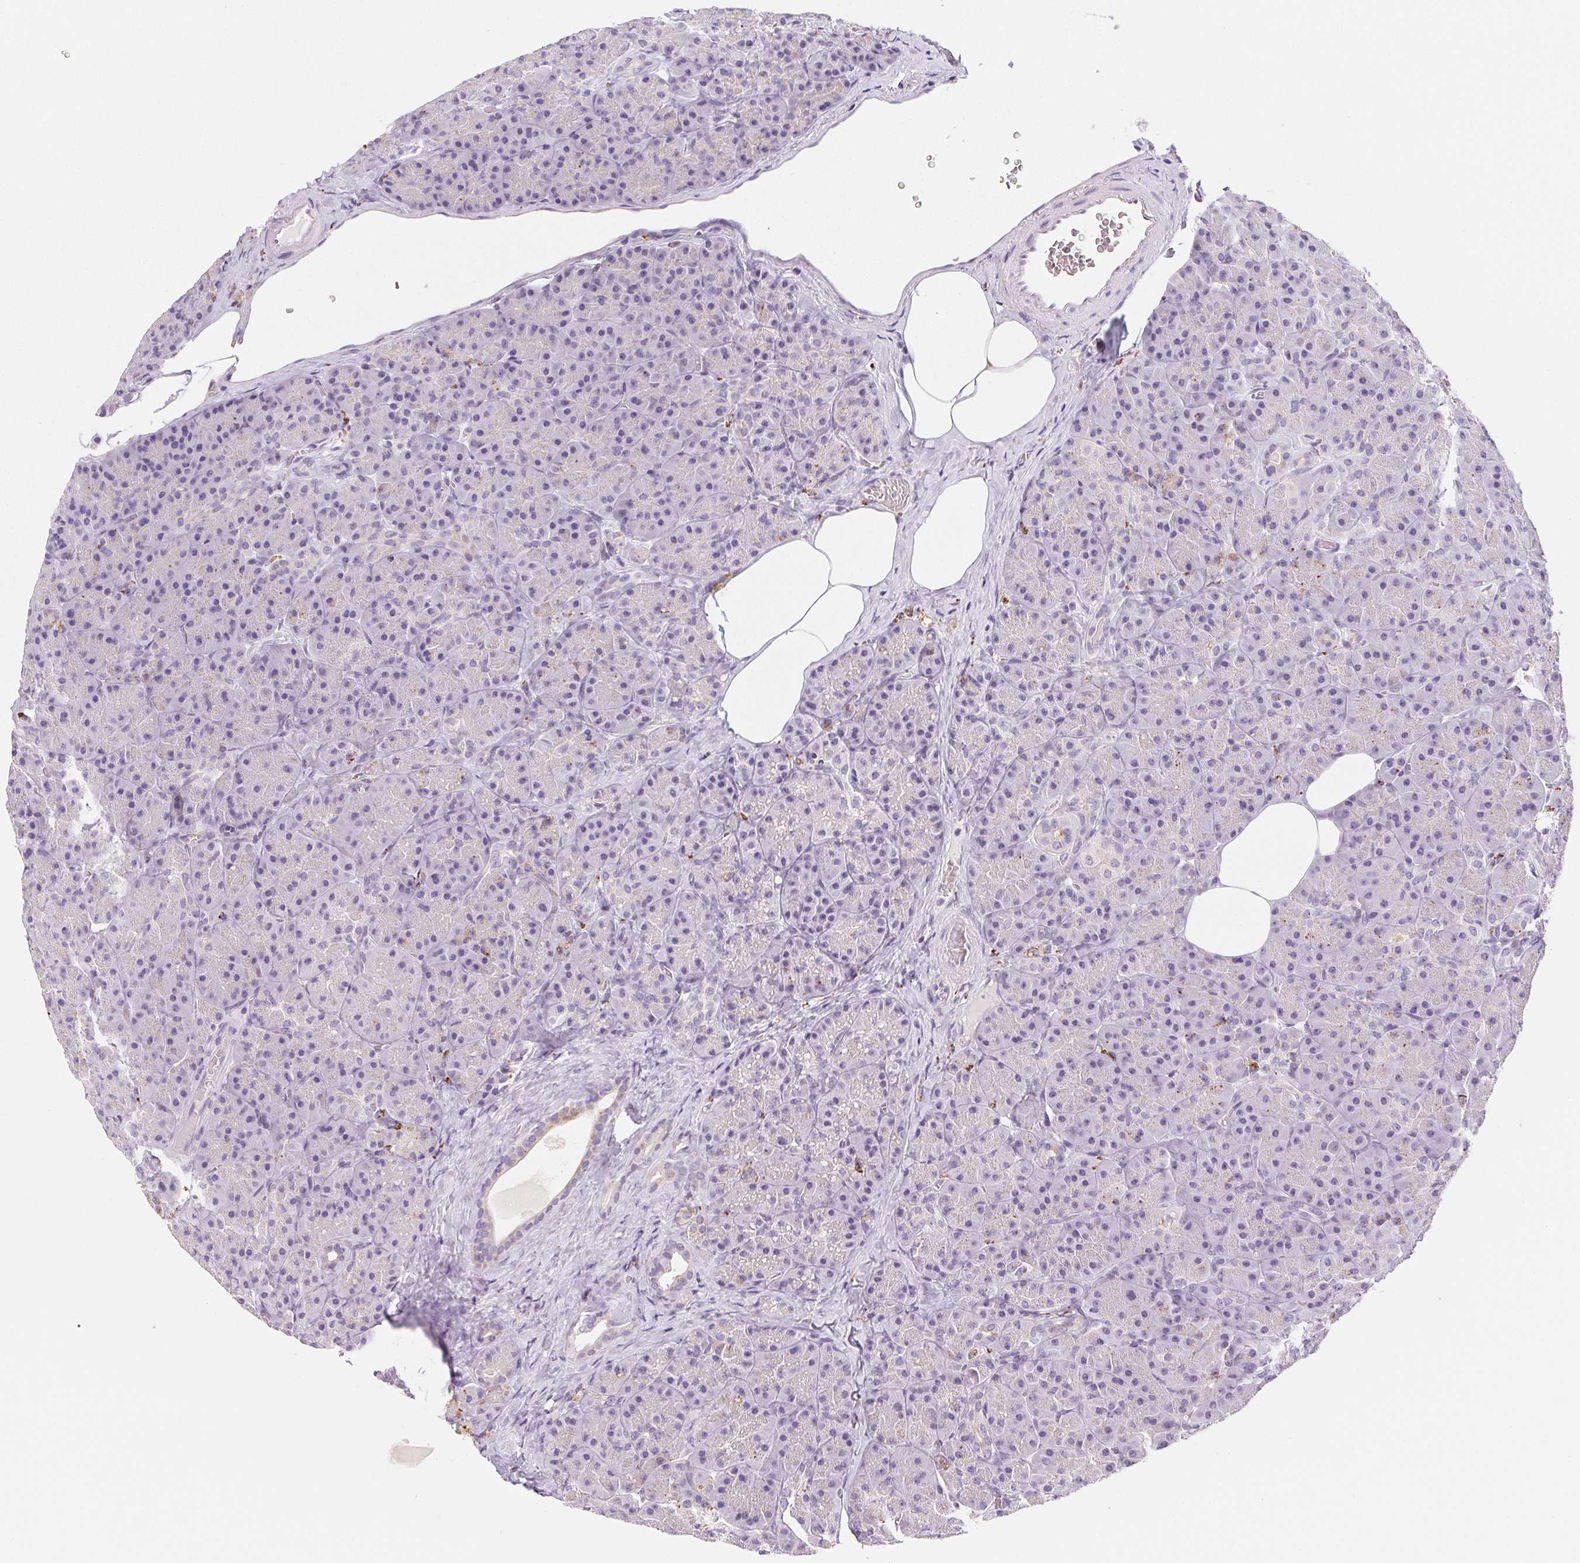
{"staining": {"intensity": "weak", "quantity": "<25%", "location": "cytoplasmic/membranous"}, "tissue": "pancreas", "cell_type": "Exocrine glandular cells", "image_type": "normal", "snomed": [{"axis": "morphology", "description": "Normal tissue, NOS"}, {"axis": "topography", "description": "Pancreas"}], "caption": "Immunohistochemical staining of normal human pancreas displays no significant staining in exocrine glandular cells.", "gene": "LIPA", "patient": {"sex": "male", "age": 57}}